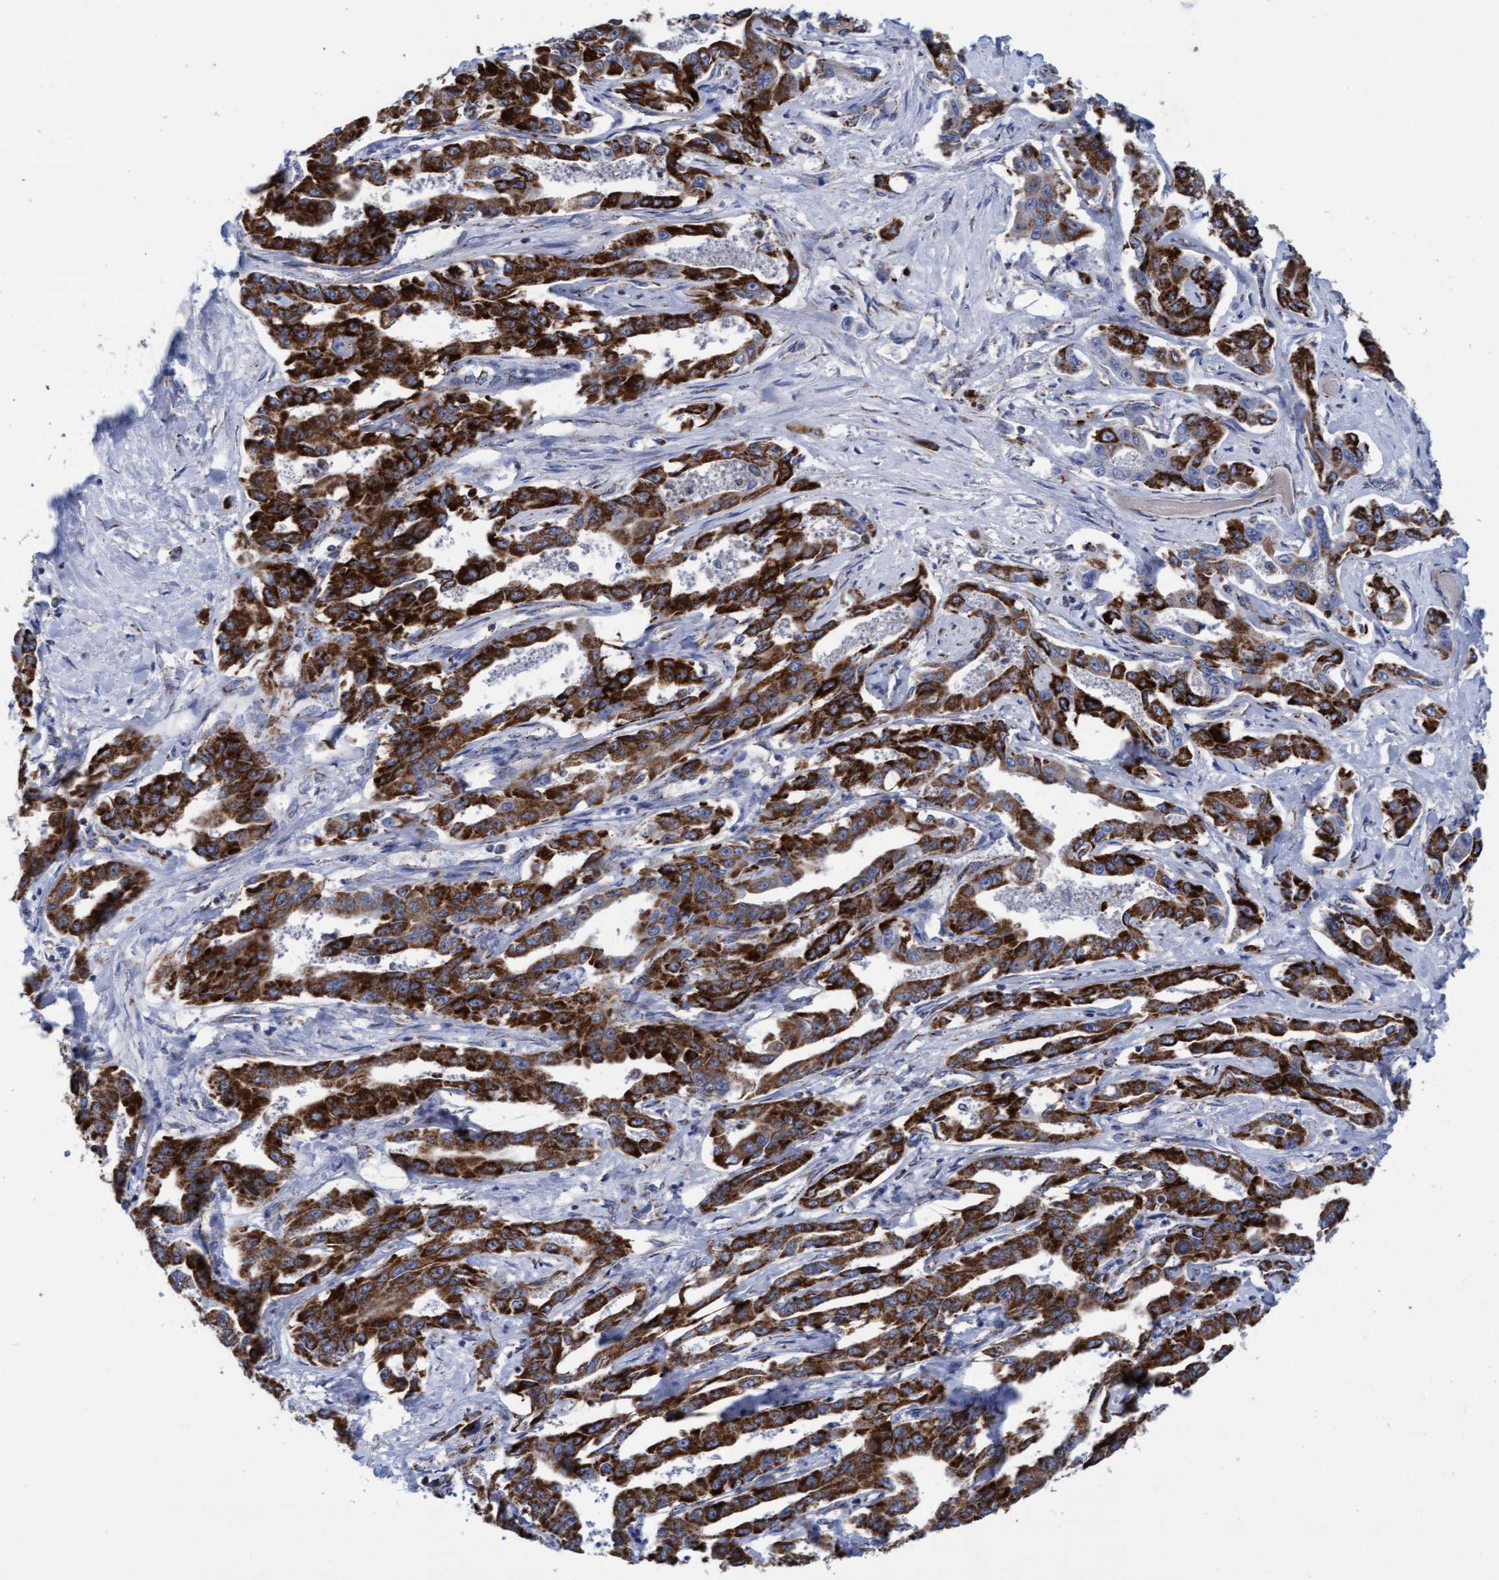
{"staining": {"intensity": "strong", "quantity": ">75%", "location": "cytoplasmic/membranous"}, "tissue": "liver cancer", "cell_type": "Tumor cells", "image_type": "cancer", "snomed": [{"axis": "morphology", "description": "Cholangiocarcinoma"}, {"axis": "topography", "description": "Liver"}], "caption": "Liver cholangiocarcinoma stained with a protein marker displays strong staining in tumor cells.", "gene": "MRPL38", "patient": {"sex": "male", "age": 59}}